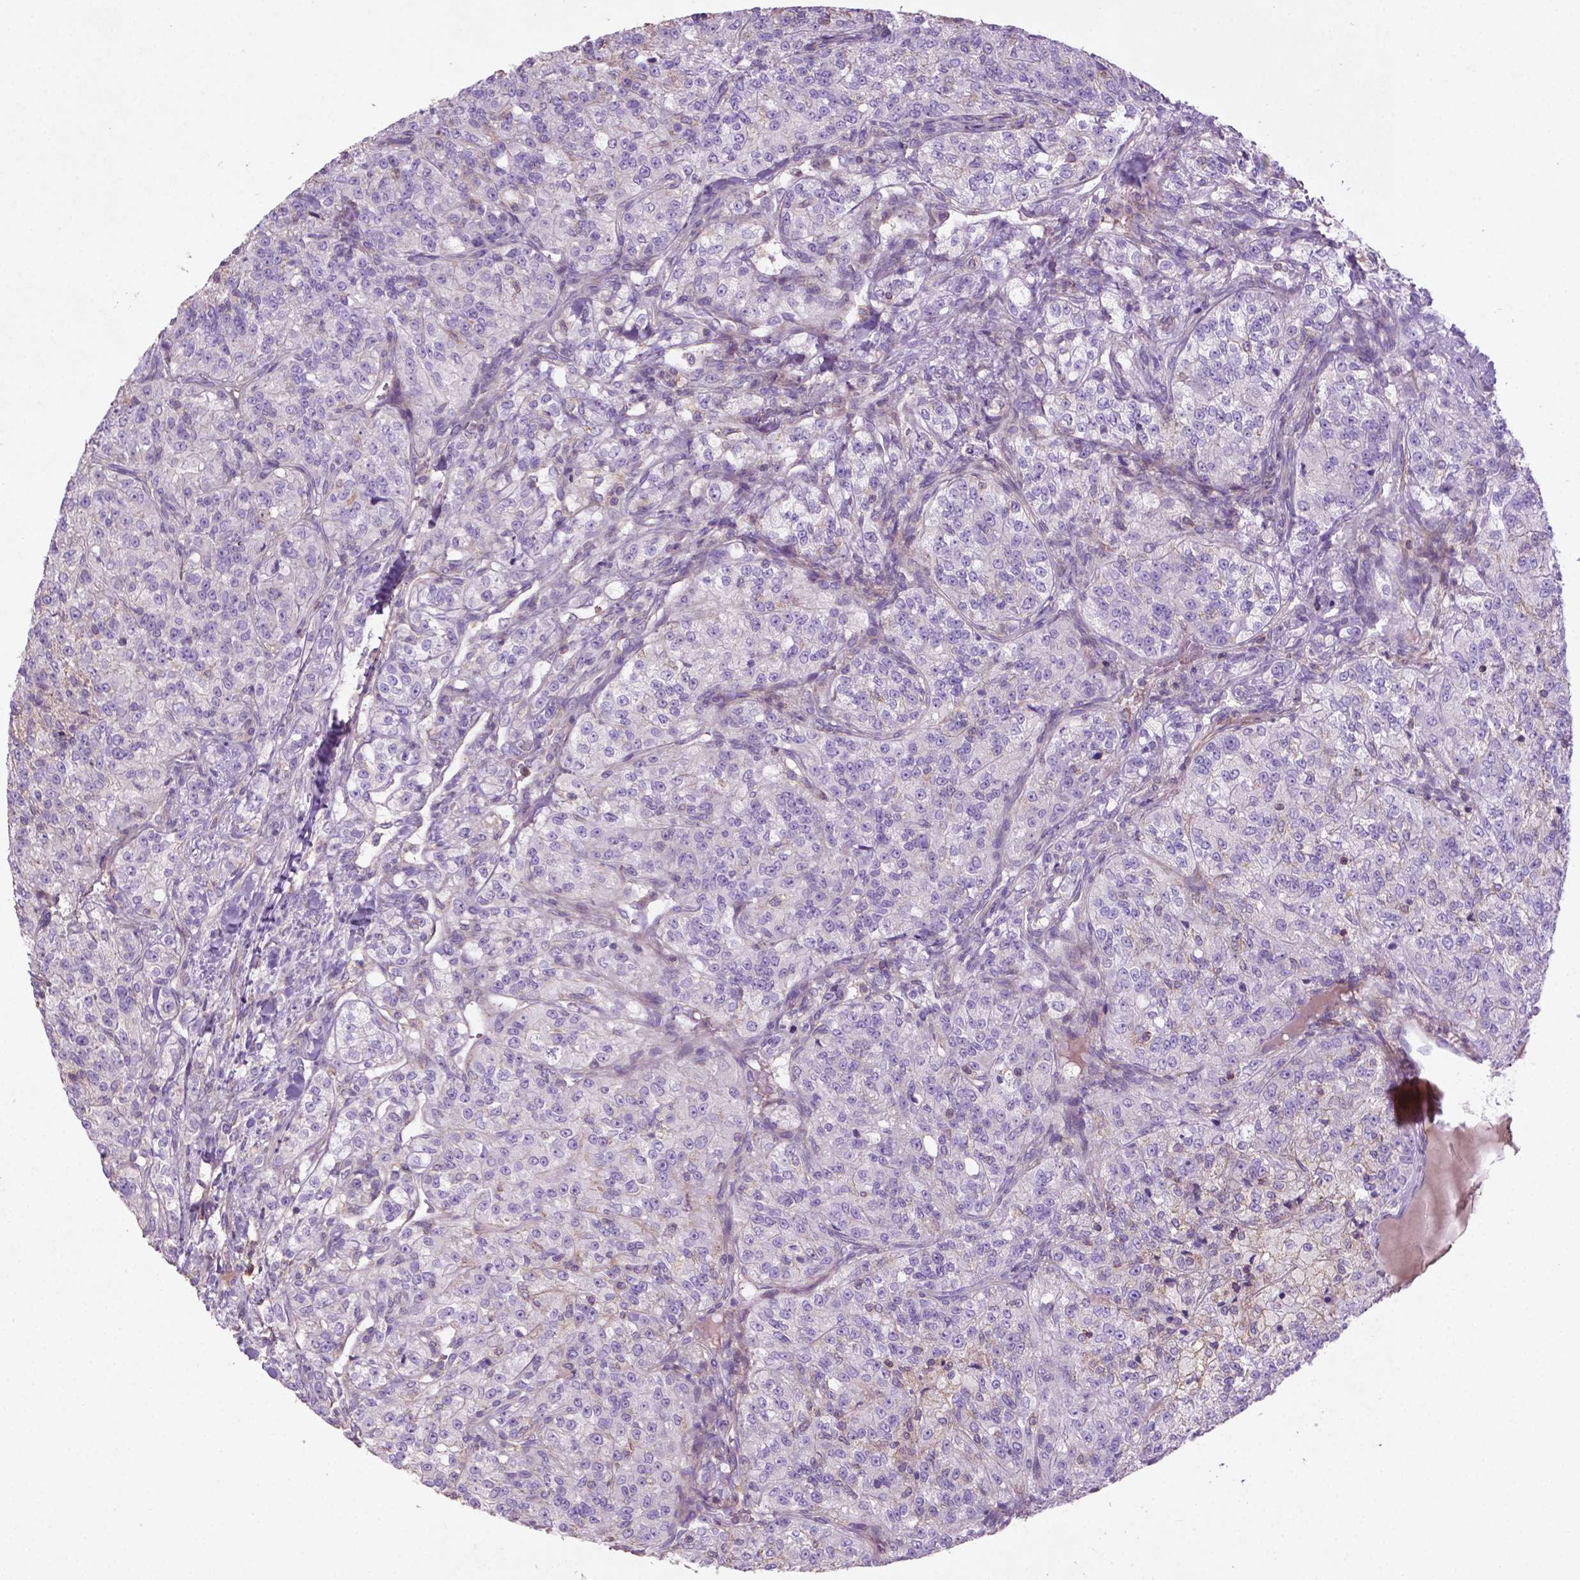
{"staining": {"intensity": "negative", "quantity": "none", "location": "none"}, "tissue": "renal cancer", "cell_type": "Tumor cells", "image_type": "cancer", "snomed": [{"axis": "morphology", "description": "Adenocarcinoma, NOS"}, {"axis": "topography", "description": "Kidney"}], "caption": "A photomicrograph of human renal cancer is negative for staining in tumor cells. (DAB (3,3'-diaminobenzidine) IHC visualized using brightfield microscopy, high magnification).", "gene": "BMP4", "patient": {"sex": "female", "age": 63}}